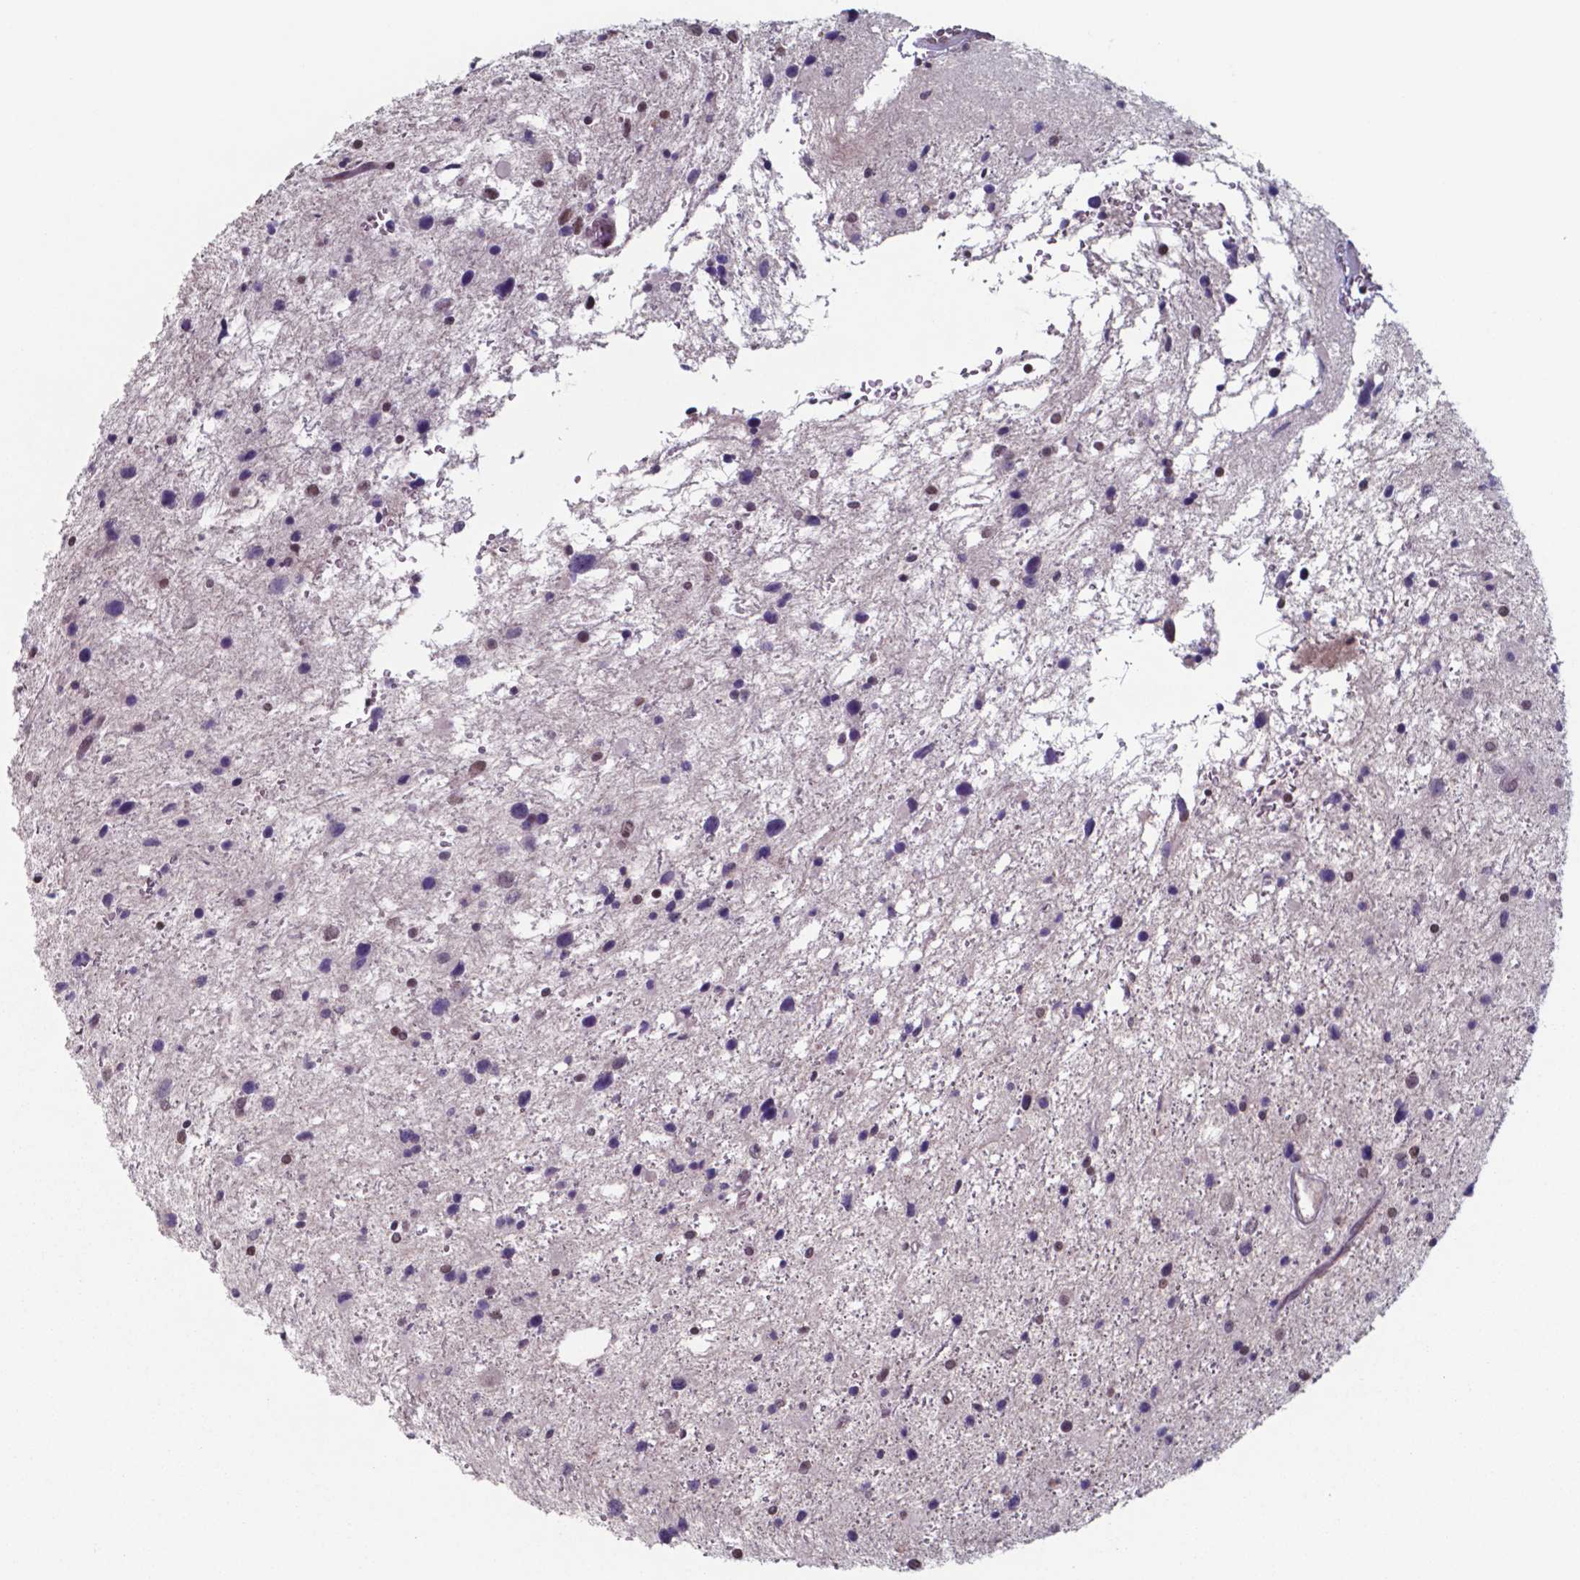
{"staining": {"intensity": "moderate", "quantity": "<25%", "location": "nuclear"}, "tissue": "glioma", "cell_type": "Tumor cells", "image_type": "cancer", "snomed": [{"axis": "morphology", "description": "Glioma, malignant, Low grade"}, {"axis": "topography", "description": "Brain"}], "caption": "Immunohistochemical staining of human glioma demonstrates low levels of moderate nuclear protein positivity in approximately <25% of tumor cells.", "gene": "UBA1", "patient": {"sex": "female", "age": 32}}